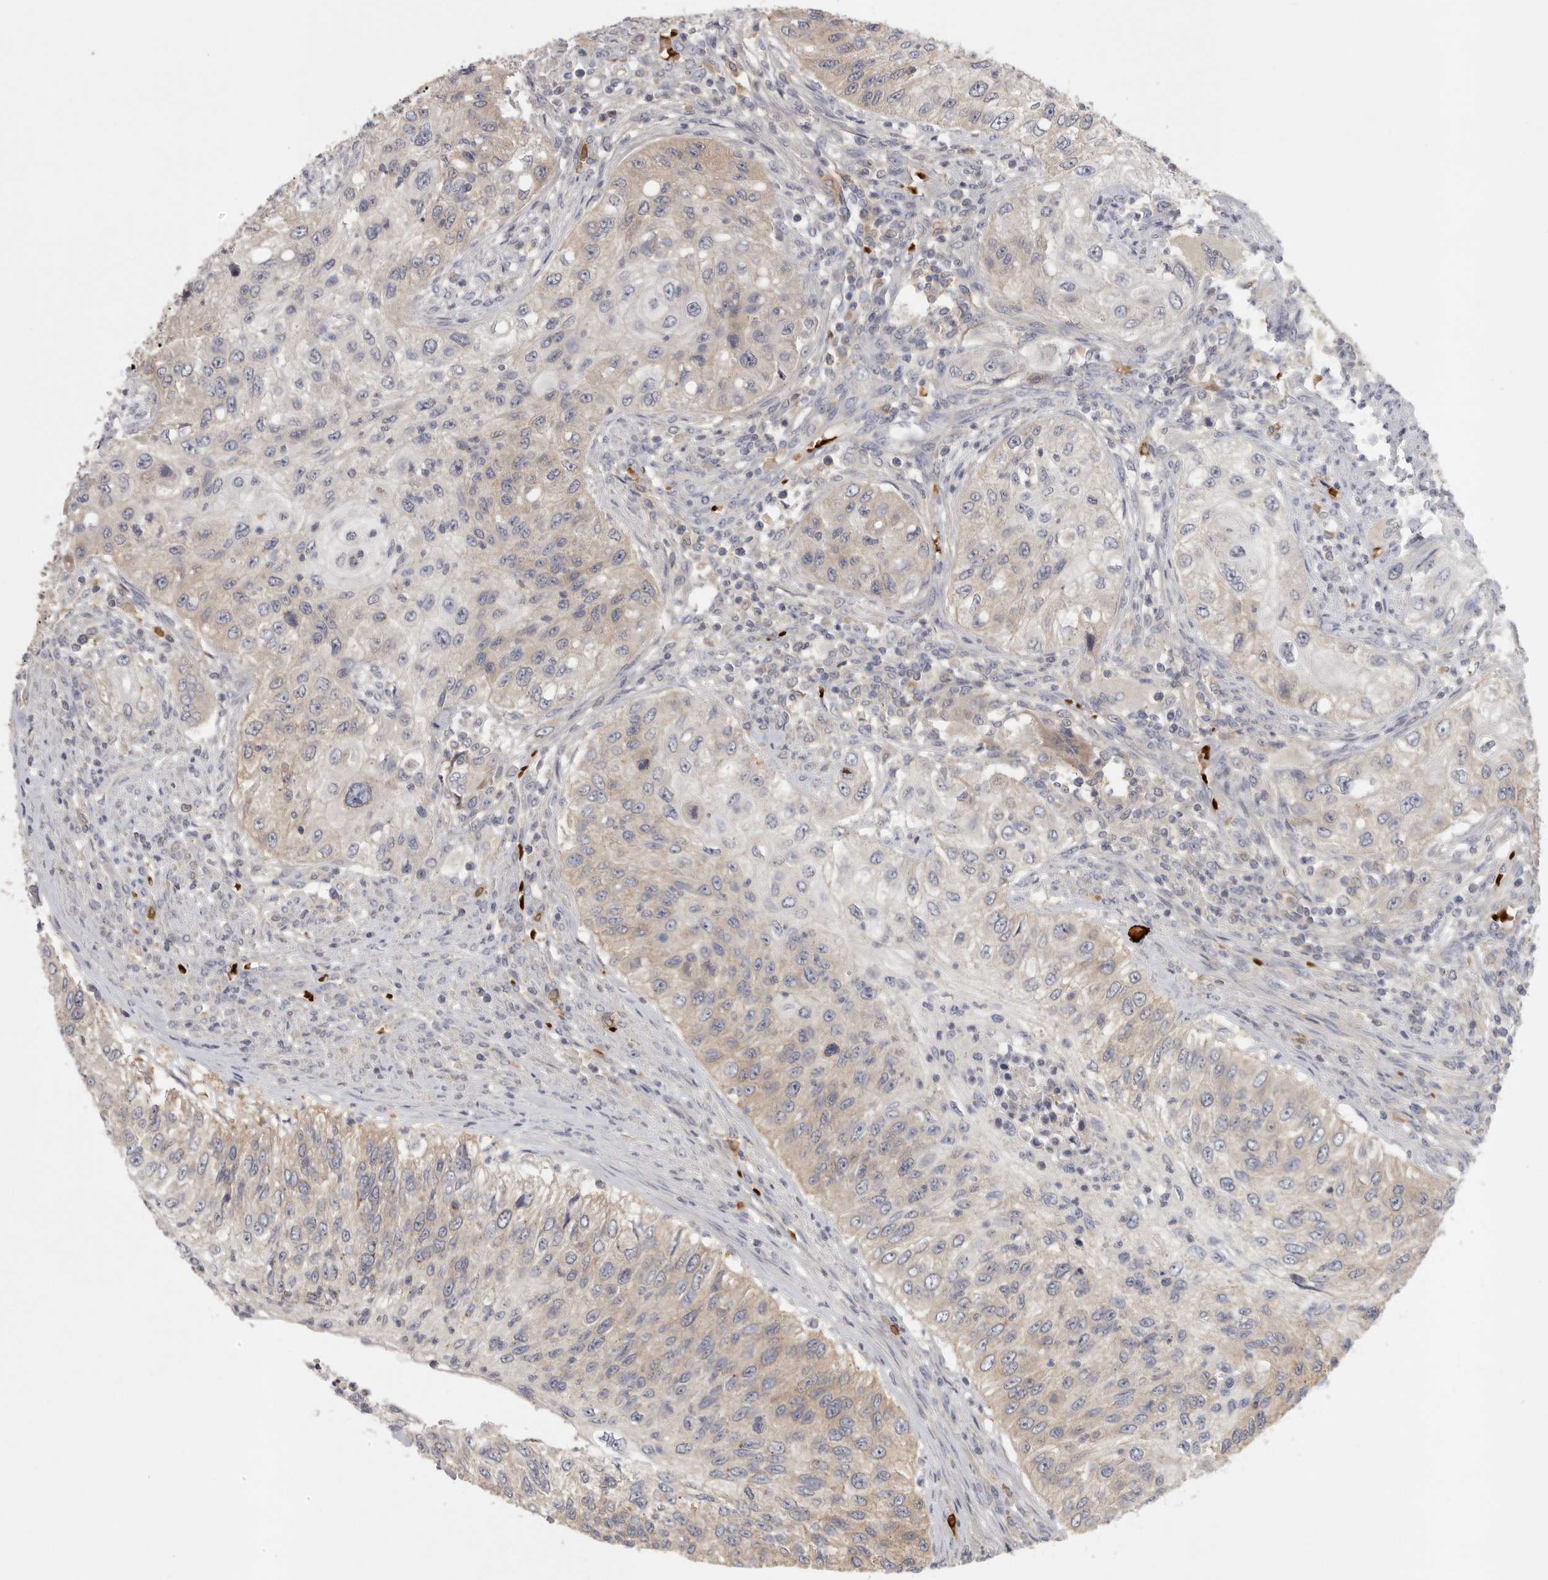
{"staining": {"intensity": "weak", "quantity": "25%-75%", "location": "cytoplasmic/membranous"}, "tissue": "urothelial cancer", "cell_type": "Tumor cells", "image_type": "cancer", "snomed": [{"axis": "morphology", "description": "Urothelial carcinoma, High grade"}, {"axis": "topography", "description": "Urinary bladder"}], "caption": "IHC micrograph of high-grade urothelial carcinoma stained for a protein (brown), which shows low levels of weak cytoplasmic/membranous positivity in approximately 25%-75% of tumor cells.", "gene": "CFAP298", "patient": {"sex": "female", "age": 60}}